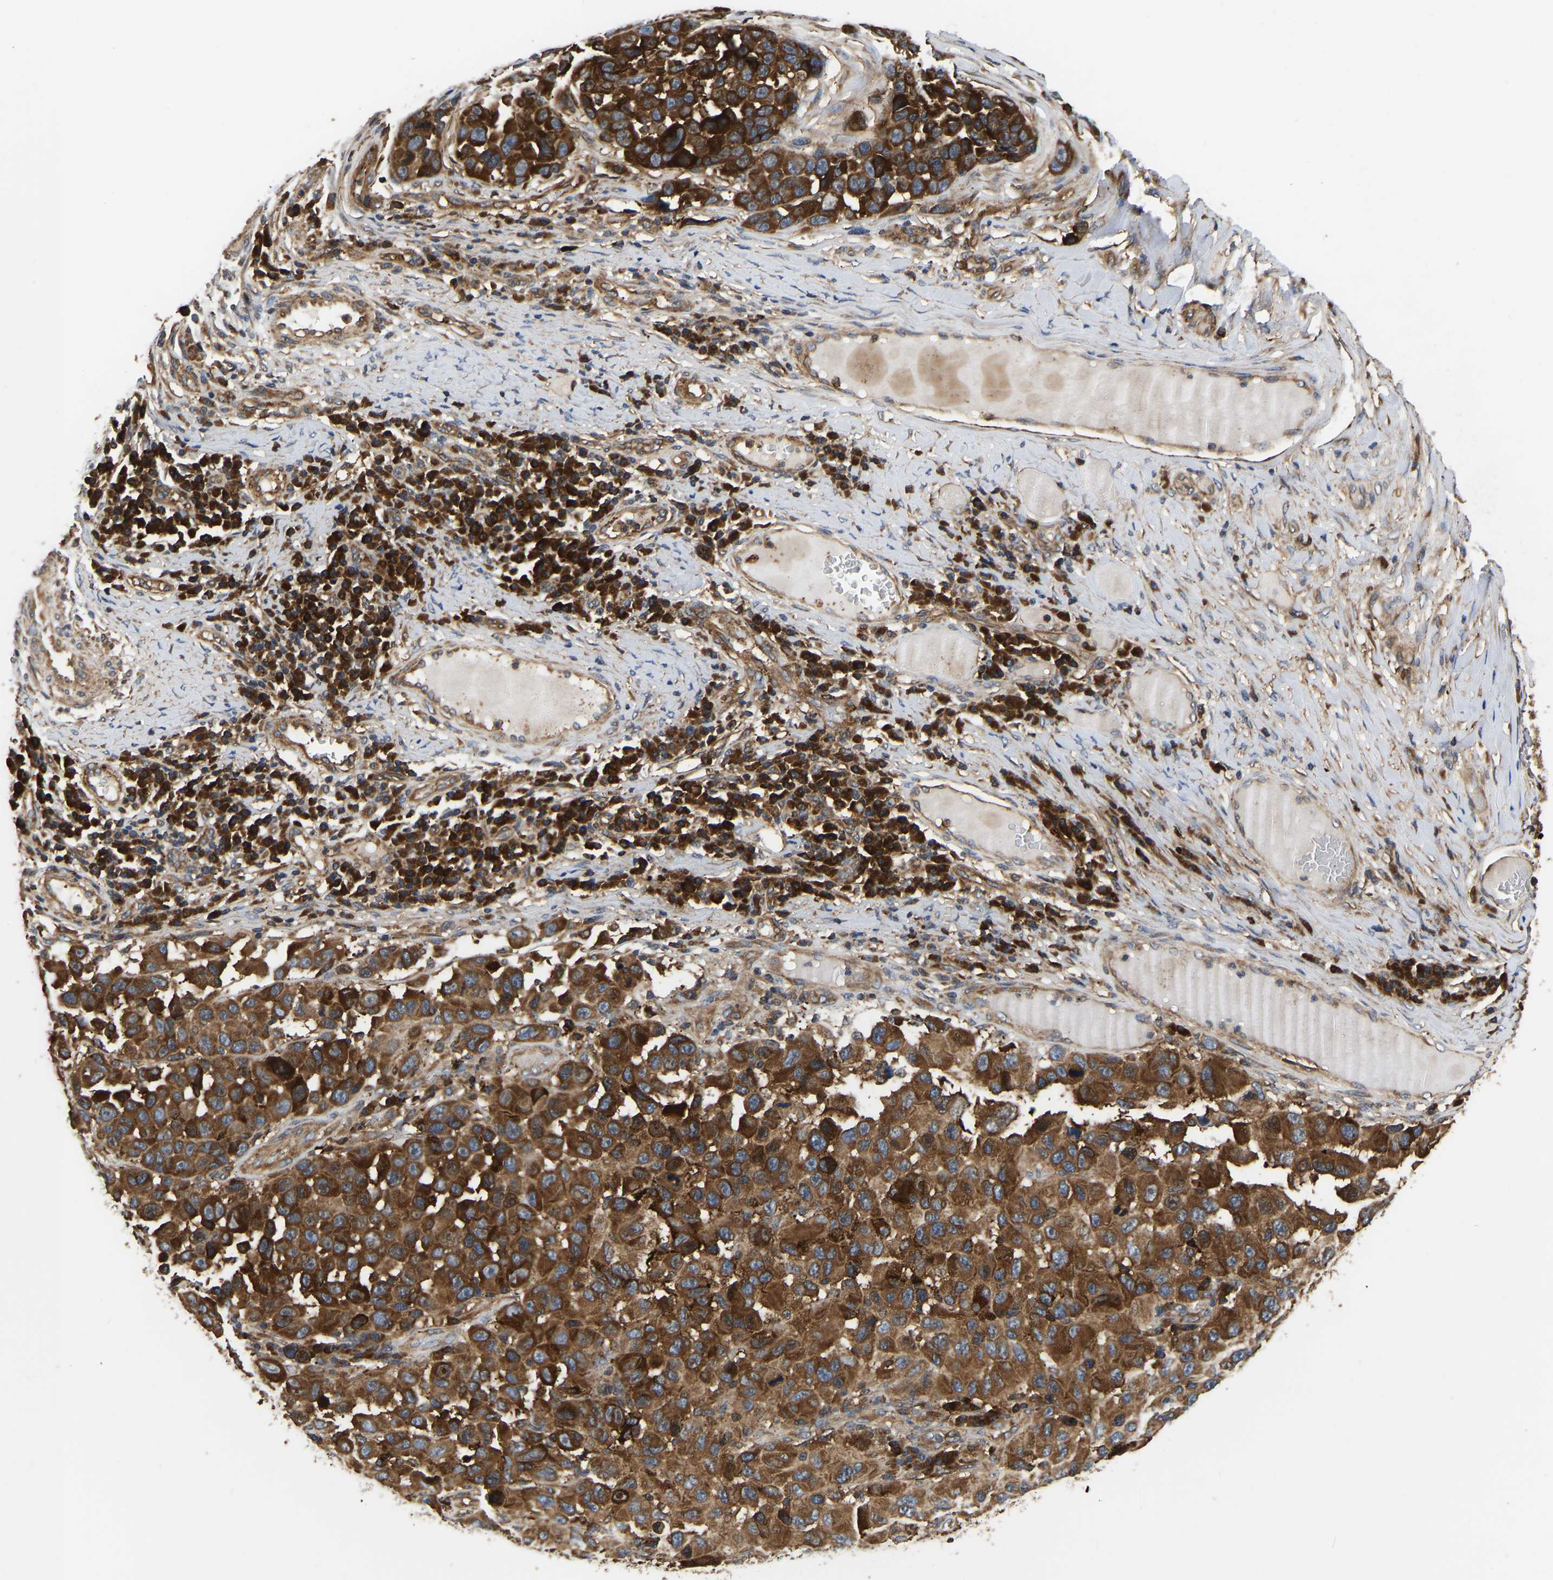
{"staining": {"intensity": "strong", "quantity": ">75%", "location": "cytoplasmic/membranous"}, "tissue": "melanoma", "cell_type": "Tumor cells", "image_type": "cancer", "snomed": [{"axis": "morphology", "description": "Malignant melanoma, NOS"}, {"axis": "topography", "description": "Skin"}], "caption": "Brown immunohistochemical staining in melanoma shows strong cytoplasmic/membranous positivity in about >75% of tumor cells.", "gene": "GARS1", "patient": {"sex": "male", "age": 53}}